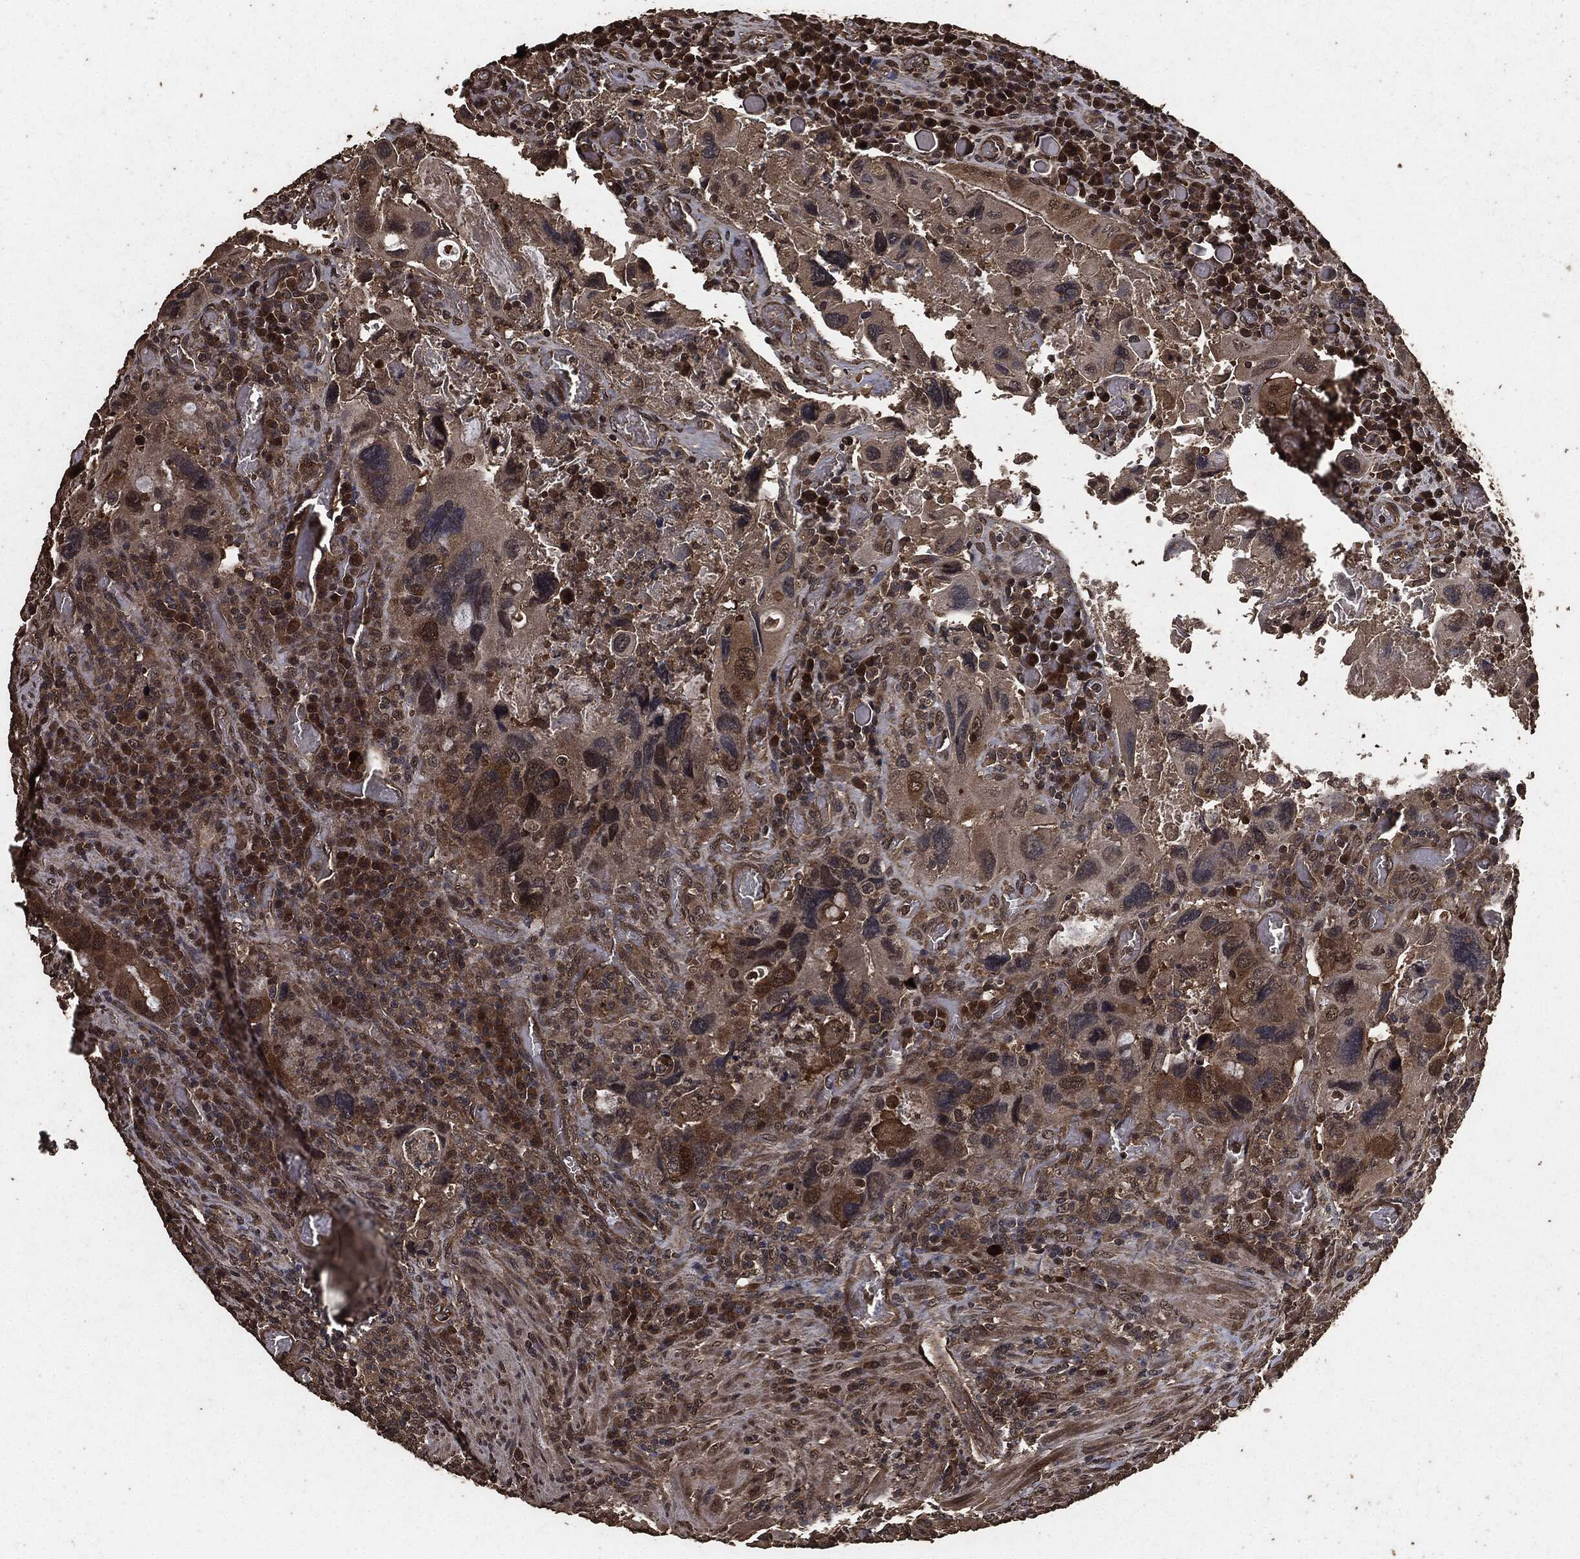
{"staining": {"intensity": "moderate", "quantity": "25%-75%", "location": "cytoplasmic/membranous"}, "tissue": "colorectal cancer", "cell_type": "Tumor cells", "image_type": "cancer", "snomed": [{"axis": "morphology", "description": "Adenocarcinoma, NOS"}, {"axis": "topography", "description": "Rectum"}], "caption": "Colorectal cancer (adenocarcinoma) stained with DAB immunohistochemistry displays medium levels of moderate cytoplasmic/membranous staining in about 25%-75% of tumor cells. The protein is stained brown, and the nuclei are stained in blue (DAB IHC with brightfield microscopy, high magnification).", "gene": "AKT1S1", "patient": {"sex": "male", "age": 62}}